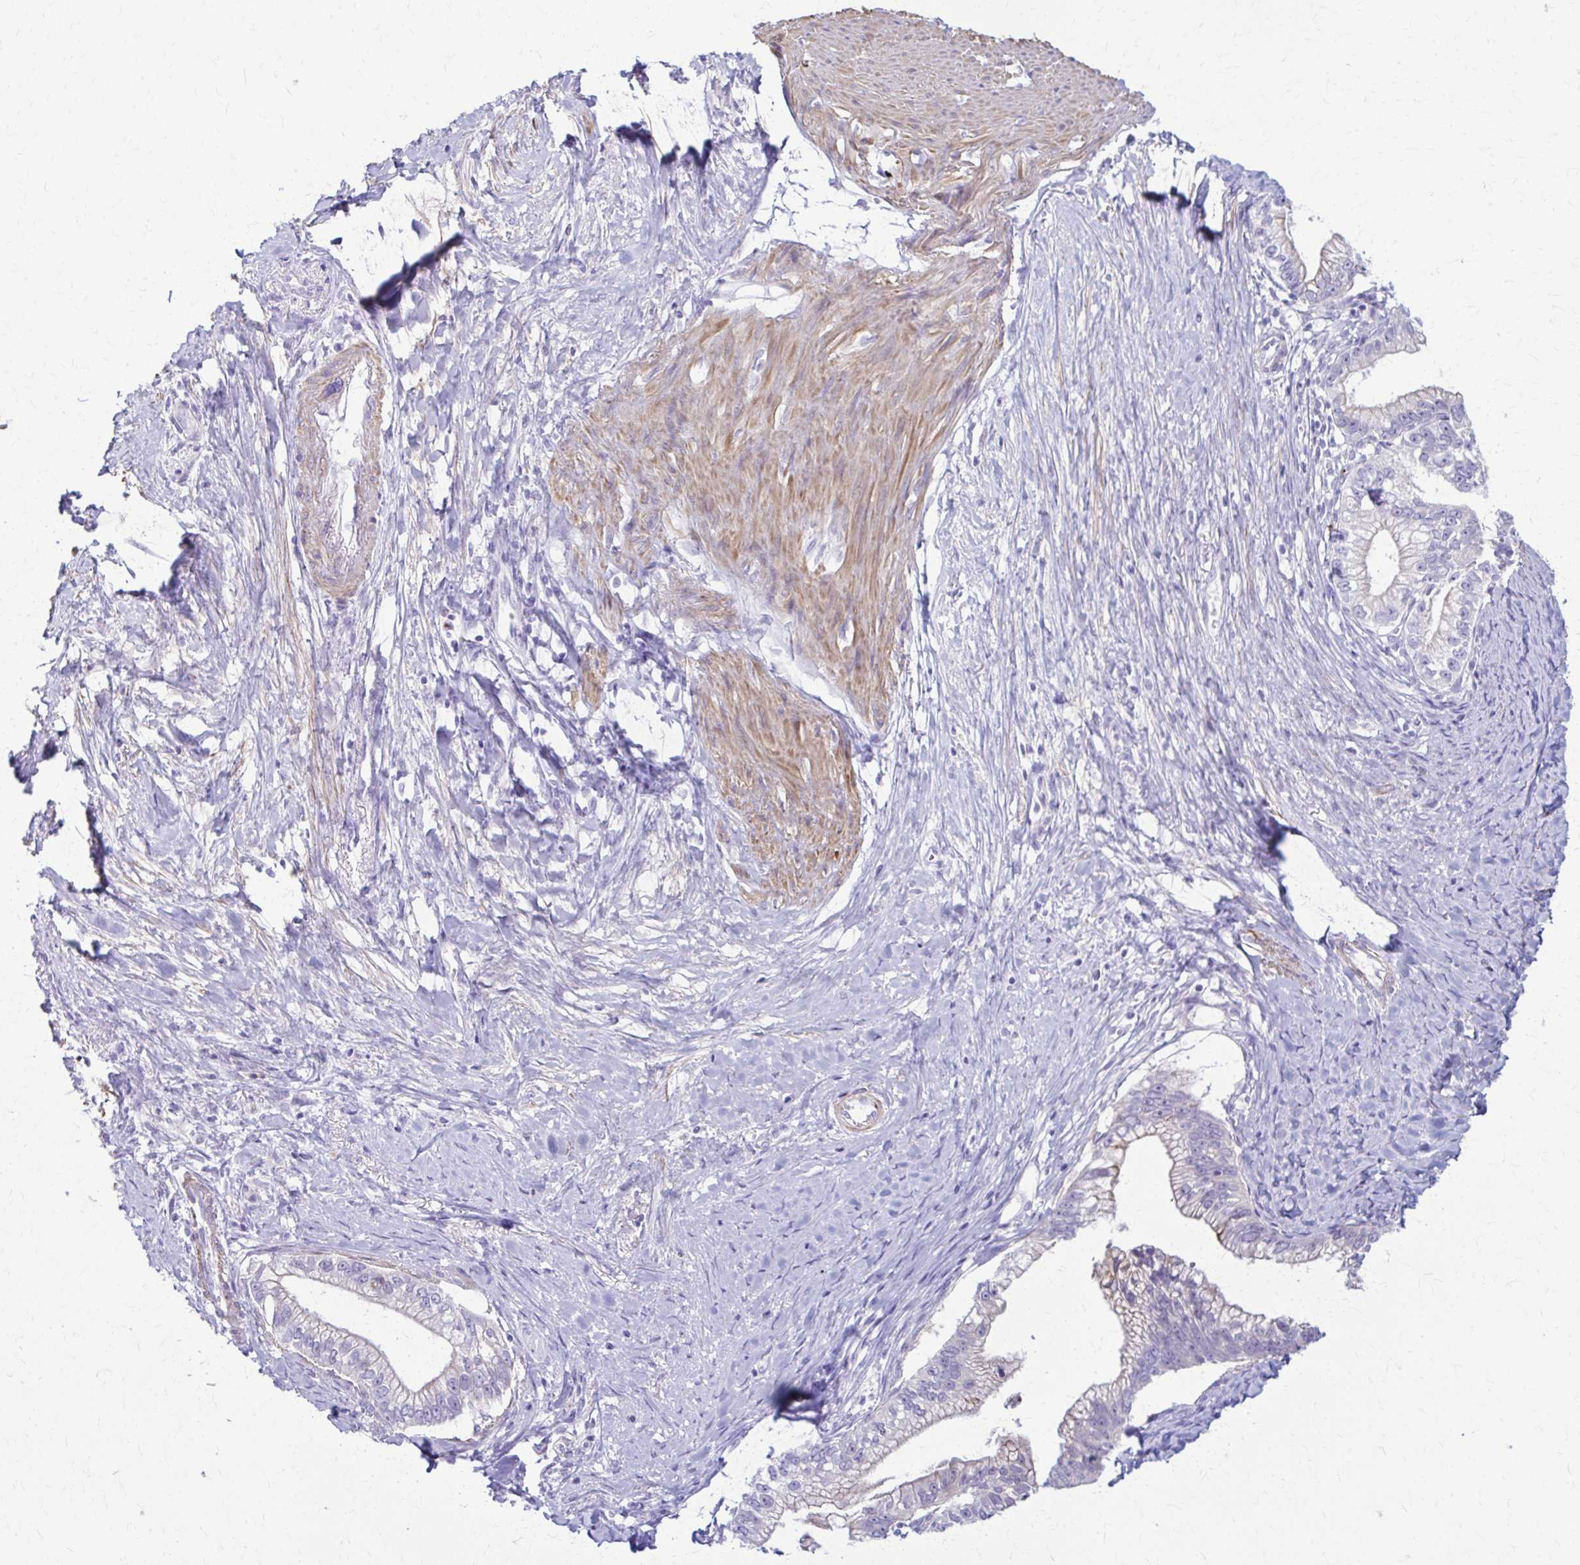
{"staining": {"intensity": "negative", "quantity": "none", "location": "none"}, "tissue": "pancreatic cancer", "cell_type": "Tumor cells", "image_type": "cancer", "snomed": [{"axis": "morphology", "description": "Adenocarcinoma, NOS"}, {"axis": "topography", "description": "Pancreas"}], "caption": "Immunohistochemical staining of adenocarcinoma (pancreatic) demonstrates no significant staining in tumor cells. (DAB IHC with hematoxylin counter stain).", "gene": "DSP", "patient": {"sex": "male", "age": 70}}